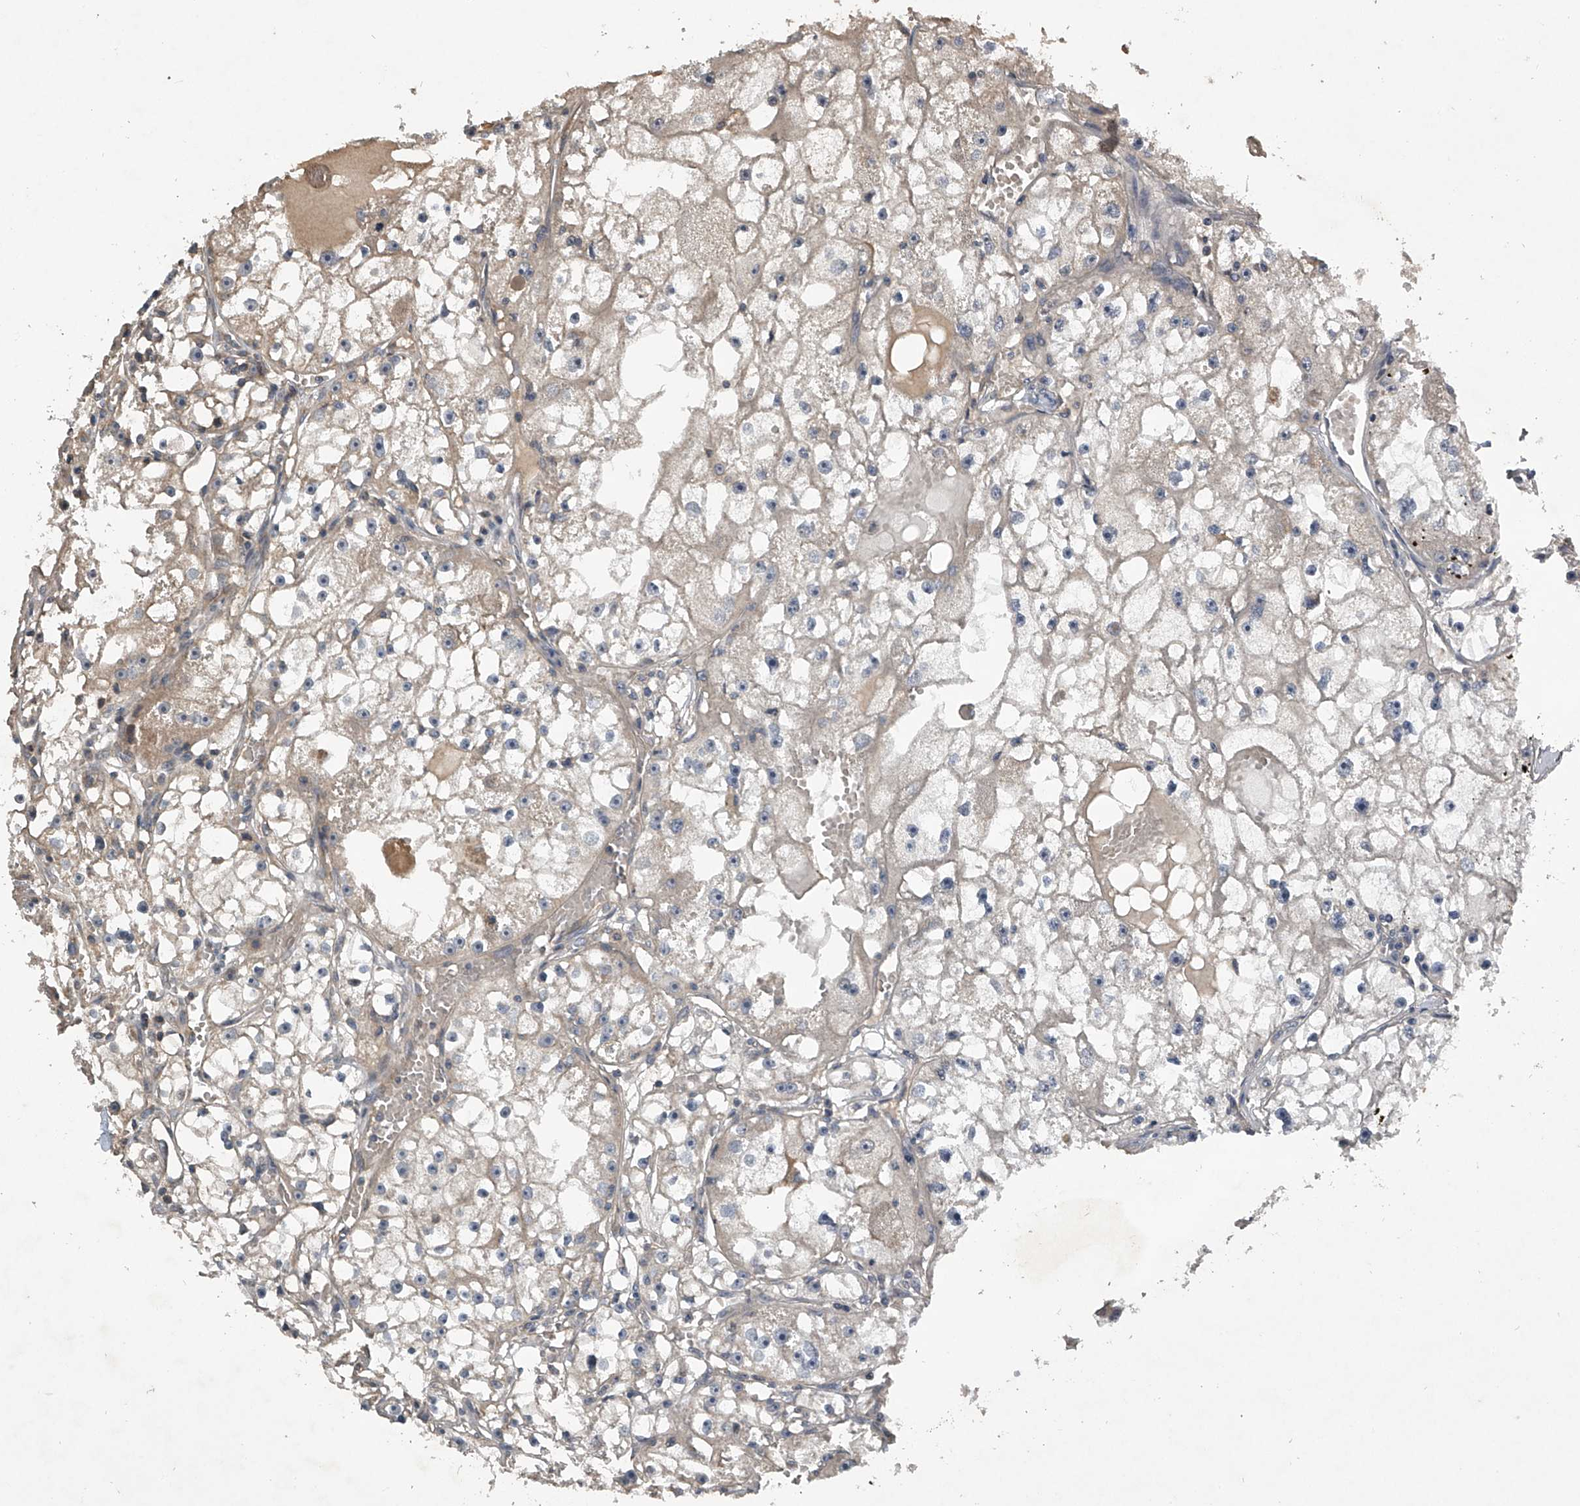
{"staining": {"intensity": "negative", "quantity": "none", "location": "none"}, "tissue": "renal cancer", "cell_type": "Tumor cells", "image_type": "cancer", "snomed": [{"axis": "morphology", "description": "Adenocarcinoma, NOS"}, {"axis": "topography", "description": "Kidney"}], "caption": "IHC image of human renal adenocarcinoma stained for a protein (brown), which shows no expression in tumor cells.", "gene": "NFS1", "patient": {"sex": "male", "age": 56}}